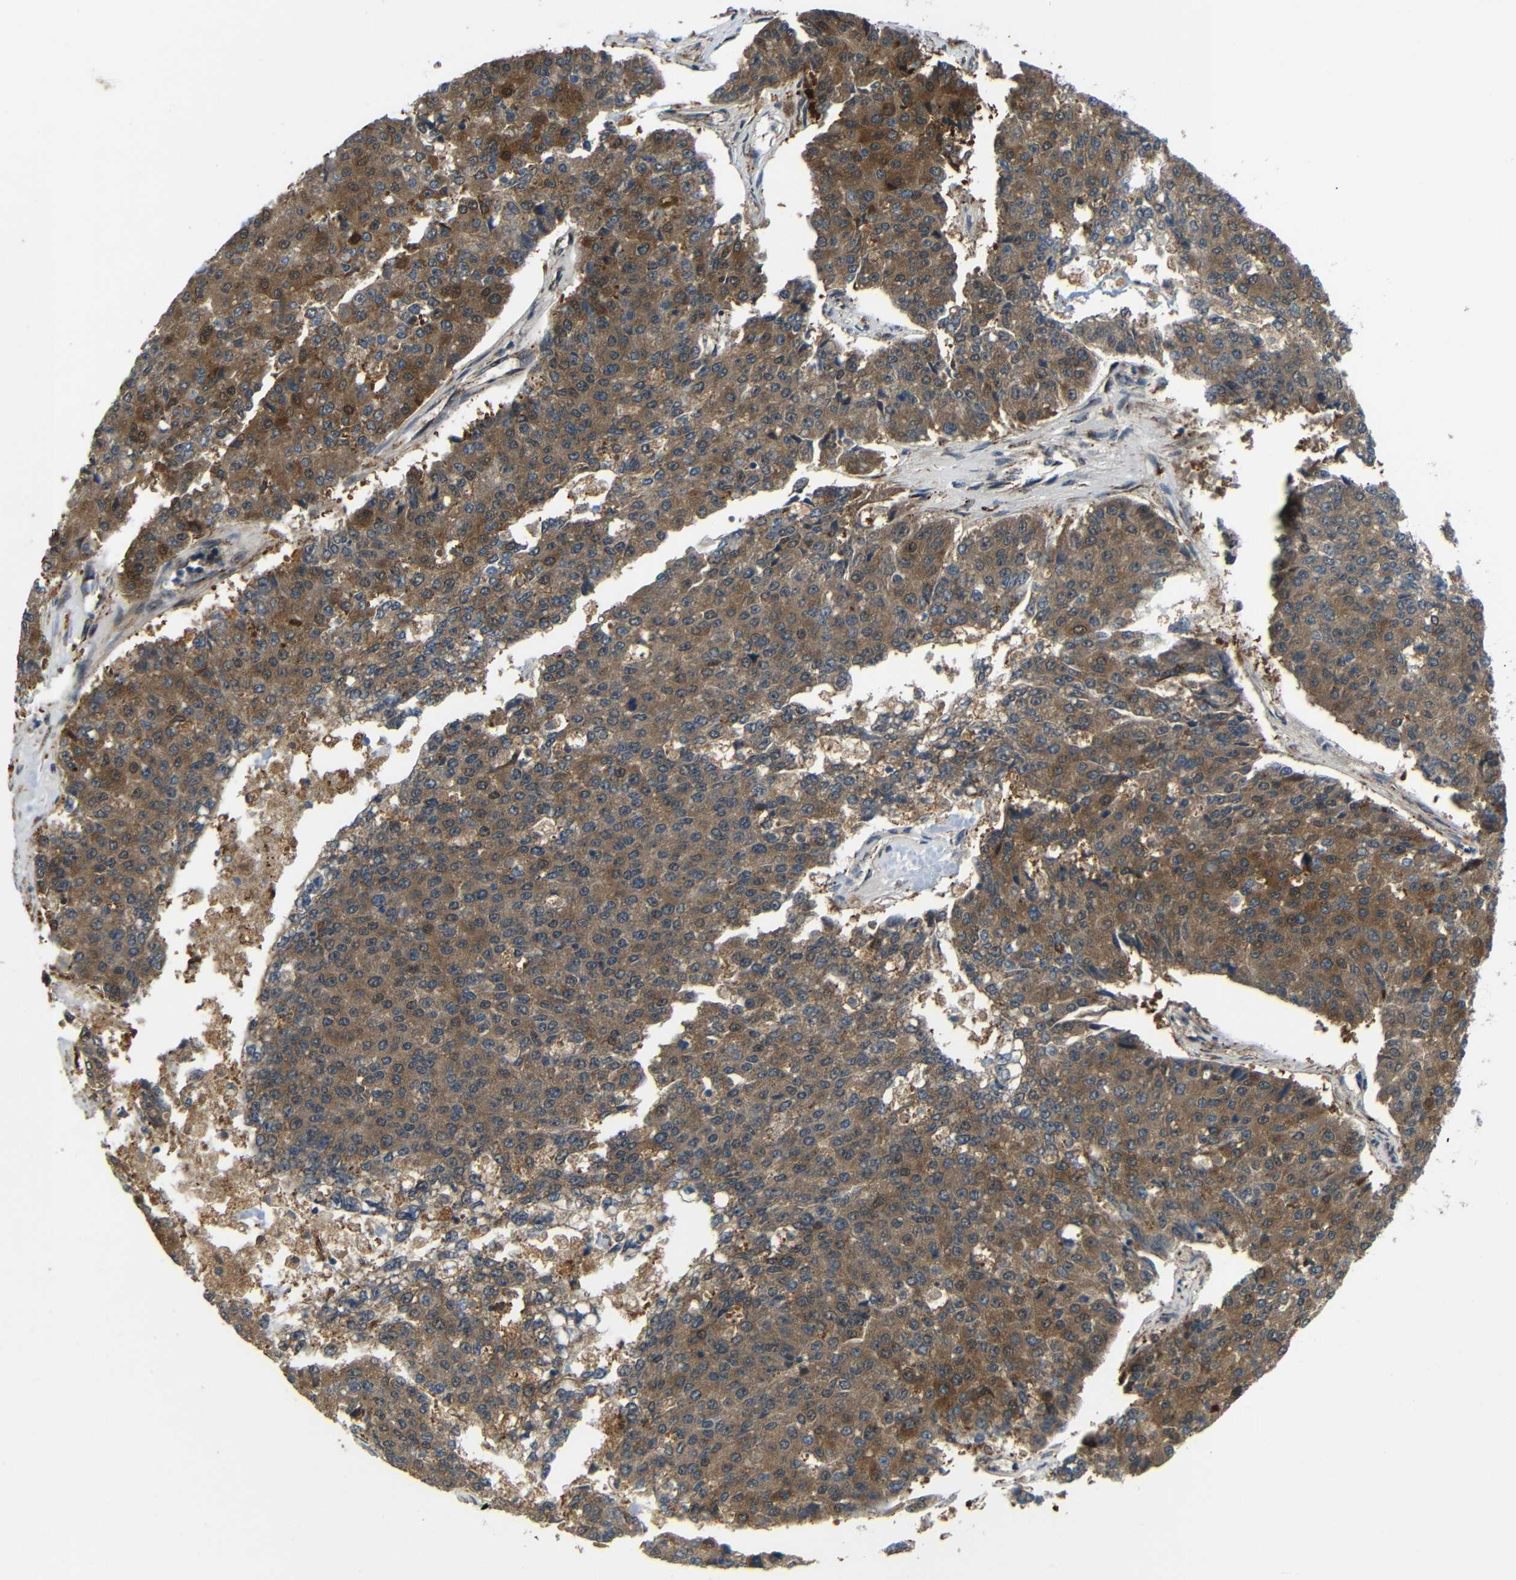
{"staining": {"intensity": "moderate", "quantity": ">75%", "location": "cytoplasmic/membranous"}, "tissue": "pancreatic cancer", "cell_type": "Tumor cells", "image_type": "cancer", "snomed": [{"axis": "morphology", "description": "Adenocarcinoma, NOS"}, {"axis": "topography", "description": "Pancreas"}], "caption": "The image reveals staining of pancreatic cancer (adenocarcinoma), revealing moderate cytoplasmic/membranous protein staining (brown color) within tumor cells.", "gene": "SYDE1", "patient": {"sex": "male", "age": 50}}